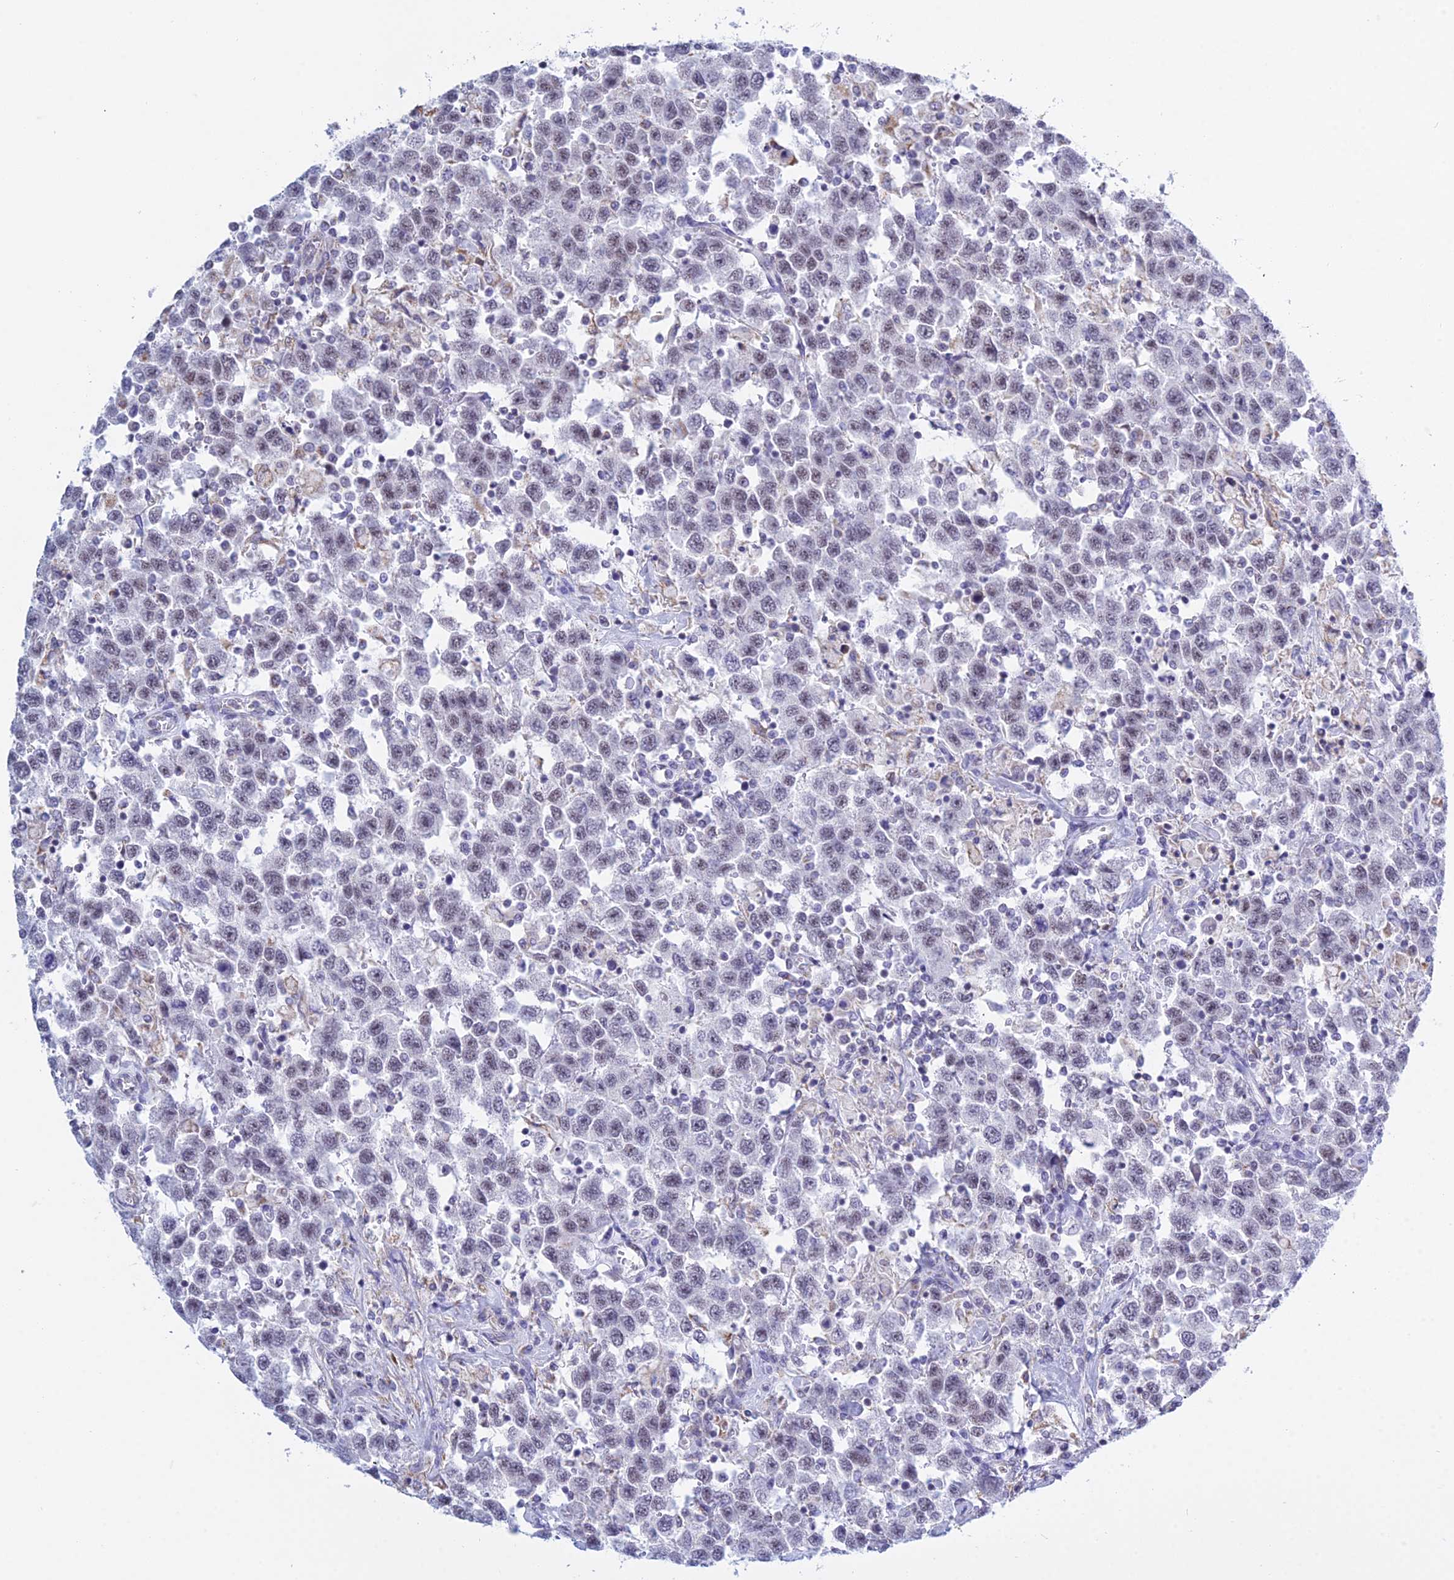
{"staining": {"intensity": "weak", "quantity": "25%-75%", "location": "nuclear"}, "tissue": "testis cancer", "cell_type": "Tumor cells", "image_type": "cancer", "snomed": [{"axis": "morphology", "description": "Seminoma, NOS"}, {"axis": "topography", "description": "Testis"}], "caption": "IHC photomicrograph of neoplastic tissue: testis cancer stained using IHC demonstrates low levels of weak protein expression localized specifically in the nuclear of tumor cells, appearing as a nuclear brown color.", "gene": "KLF14", "patient": {"sex": "male", "age": 41}}